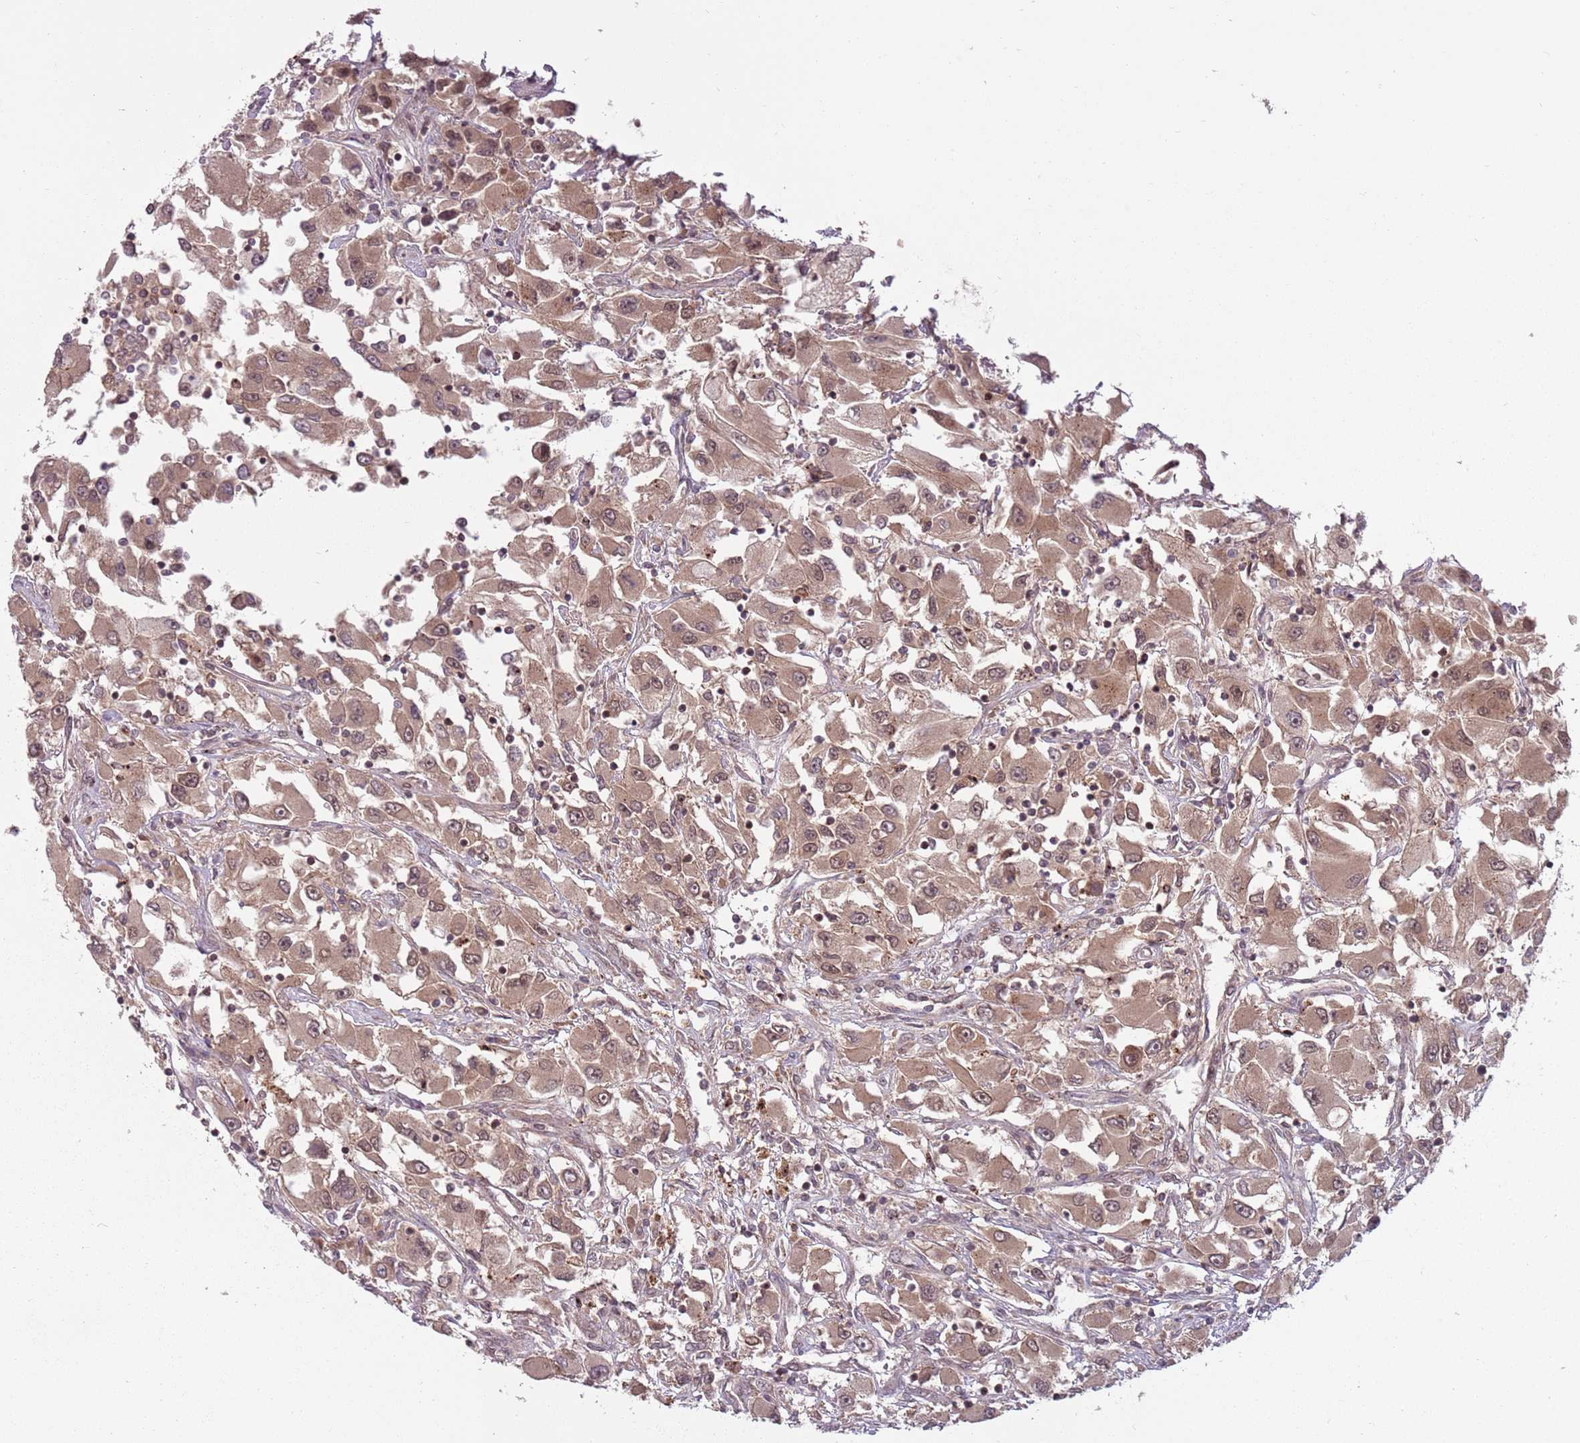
{"staining": {"intensity": "moderate", "quantity": ">75%", "location": "cytoplasmic/membranous,nuclear"}, "tissue": "renal cancer", "cell_type": "Tumor cells", "image_type": "cancer", "snomed": [{"axis": "morphology", "description": "Adenocarcinoma, NOS"}, {"axis": "topography", "description": "Kidney"}], "caption": "An immunohistochemistry (IHC) histopathology image of tumor tissue is shown. Protein staining in brown labels moderate cytoplasmic/membranous and nuclear positivity in renal adenocarcinoma within tumor cells.", "gene": "ADAMTS3", "patient": {"sex": "female", "age": 52}}